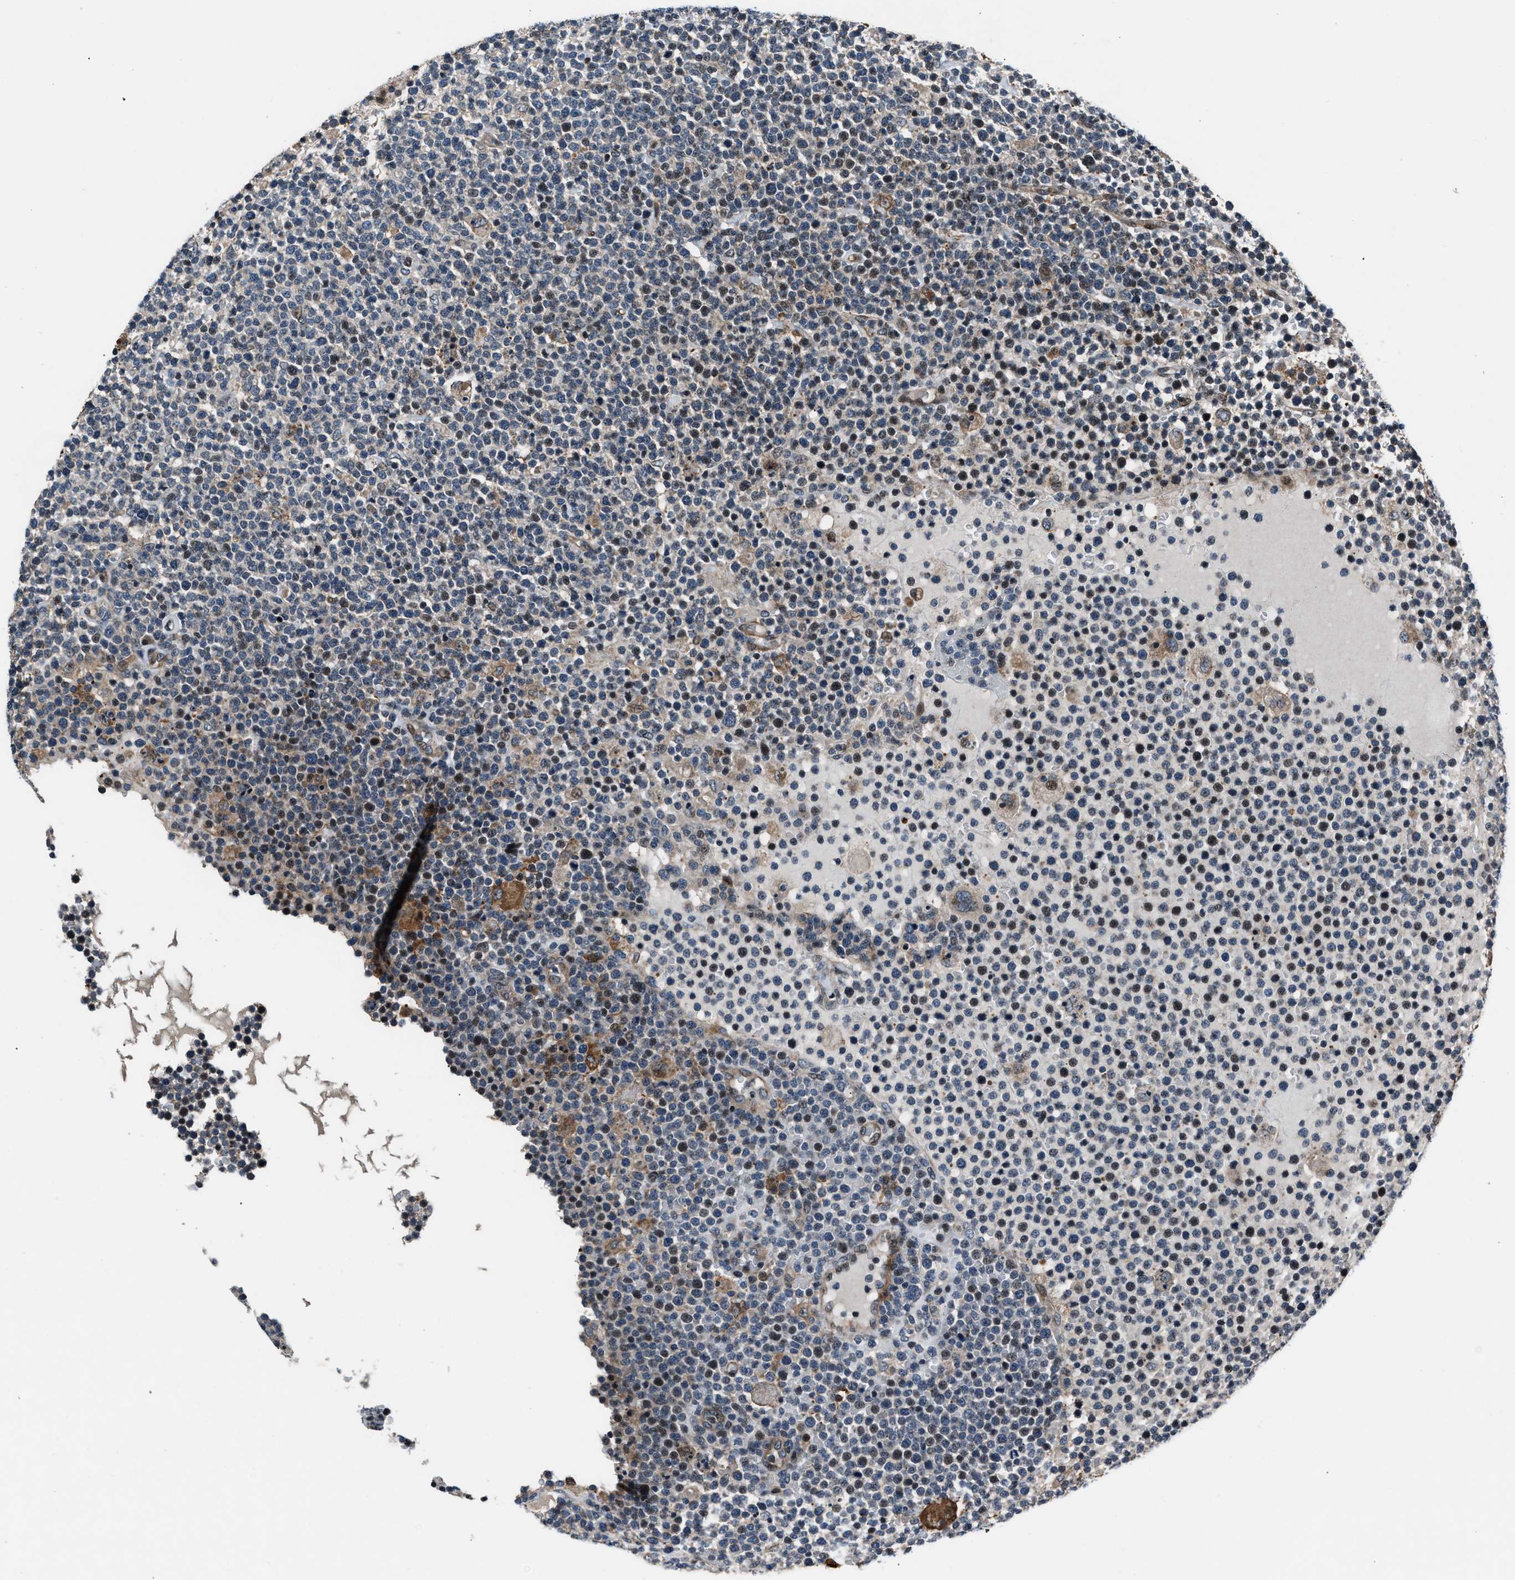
{"staining": {"intensity": "weak", "quantity": "25%-75%", "location": "nuclear"}, "tissue": "lymphoma", "cell_type": "Tumor cells", "image_type": "cancer", "snomed": [{"axis": "morphology", "description": "Malignant lymphoma, non-Hodgkin's type, High grade"}, {"axis": "topography", "description": "Lymph node"}], "caption": "Immunohistochemical staining of lymphoma exhibits low levels of weak nuclear protein staining in approximately 25%-75% of tumor cells.", "gene": "DYNC2I1", "patient": {"sex": "male", "age": 61}}